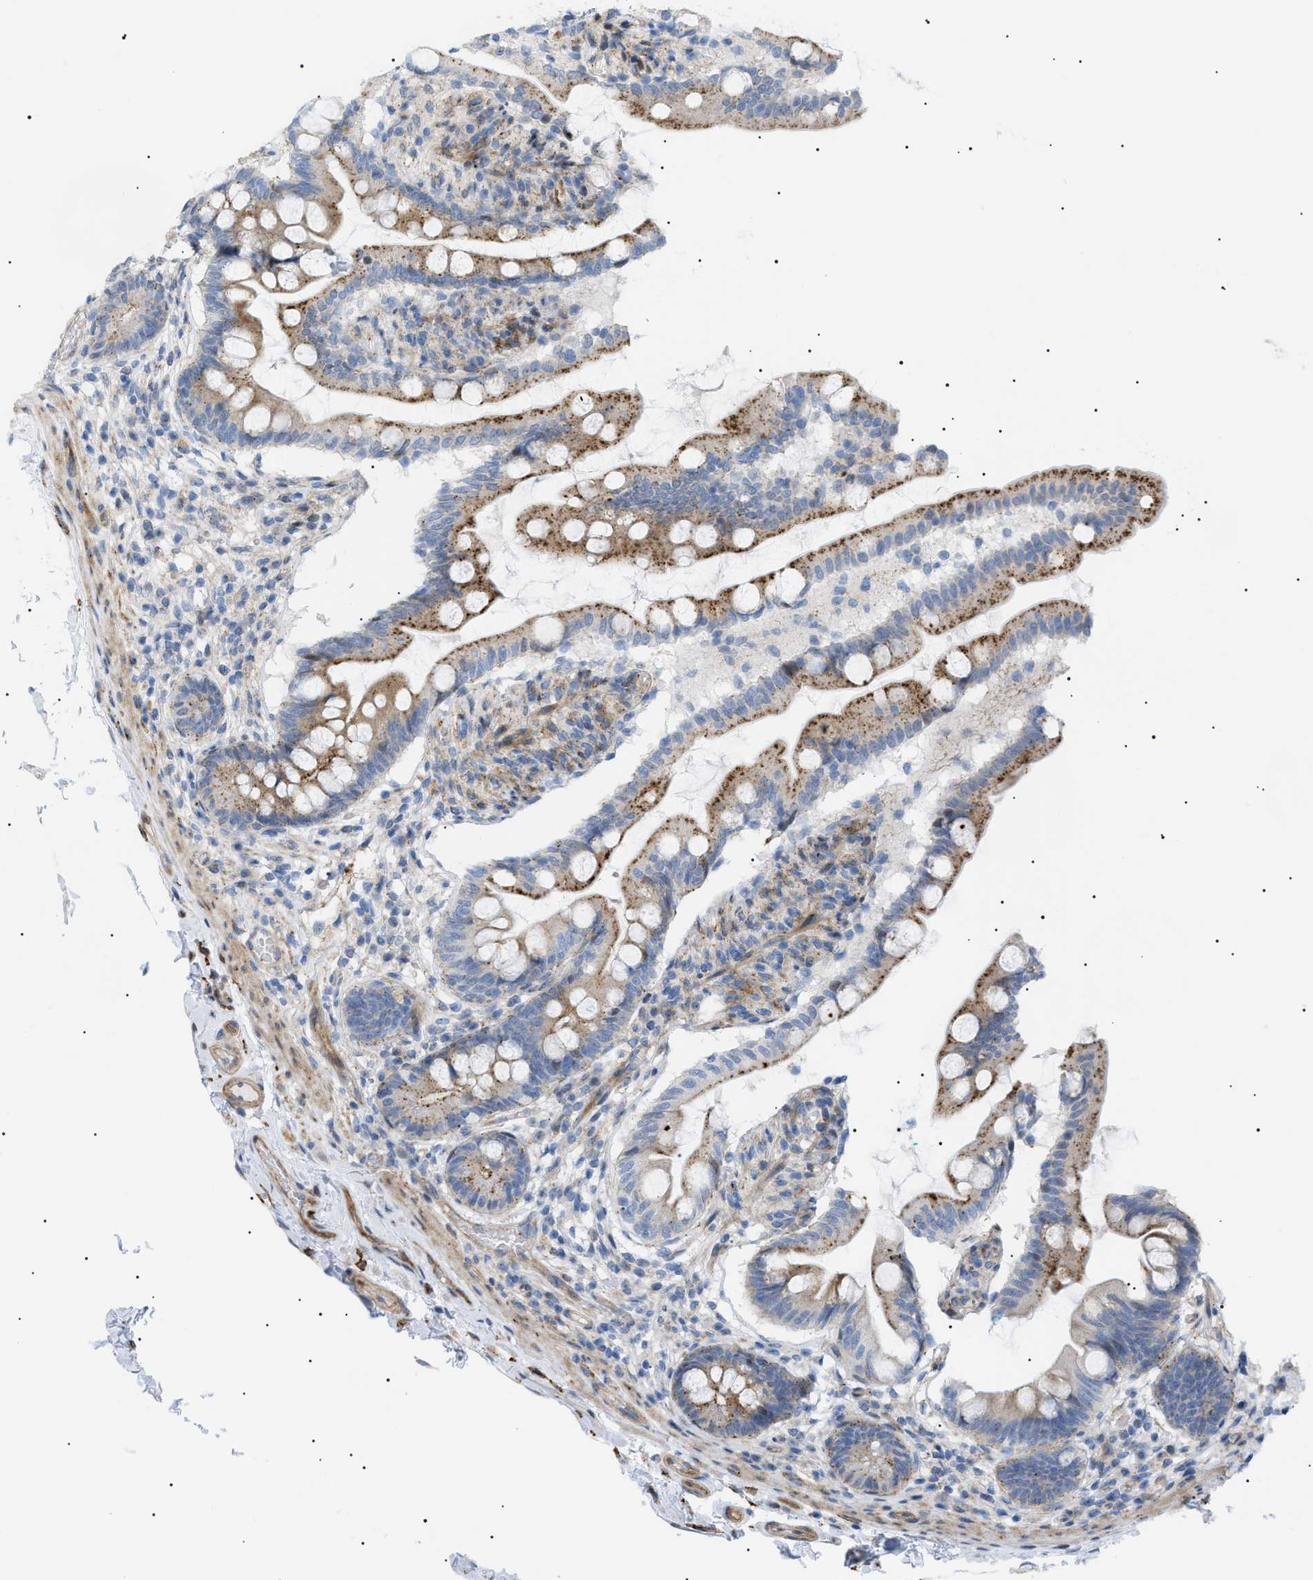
{"staining": {"intensity": "strong", "quantity": ">75%", "location": "cytoplasmic/membranous"}, "tissue": "small intestine", "cell_type": "Glandular cells", "image_type": "normal", "snomed": [{"axis": "morphology", "description": "Normal tissue, NOS"}, {"axis": "topography", "description": "Small intestine"}], "caption": "Immunohistochemistry of normal small intestine shows high levels of strong cytoplasmic/membranous positivity in about >75% of glandular cells. The staining is performed using DAB (3,3'-diaminobenzidine) brown chromogen to label protein expression. The nuclei are counter-stained blue using hematoxylin.", "gene": "SFXN5", "patient": {"sex": "female", "age": 56}}